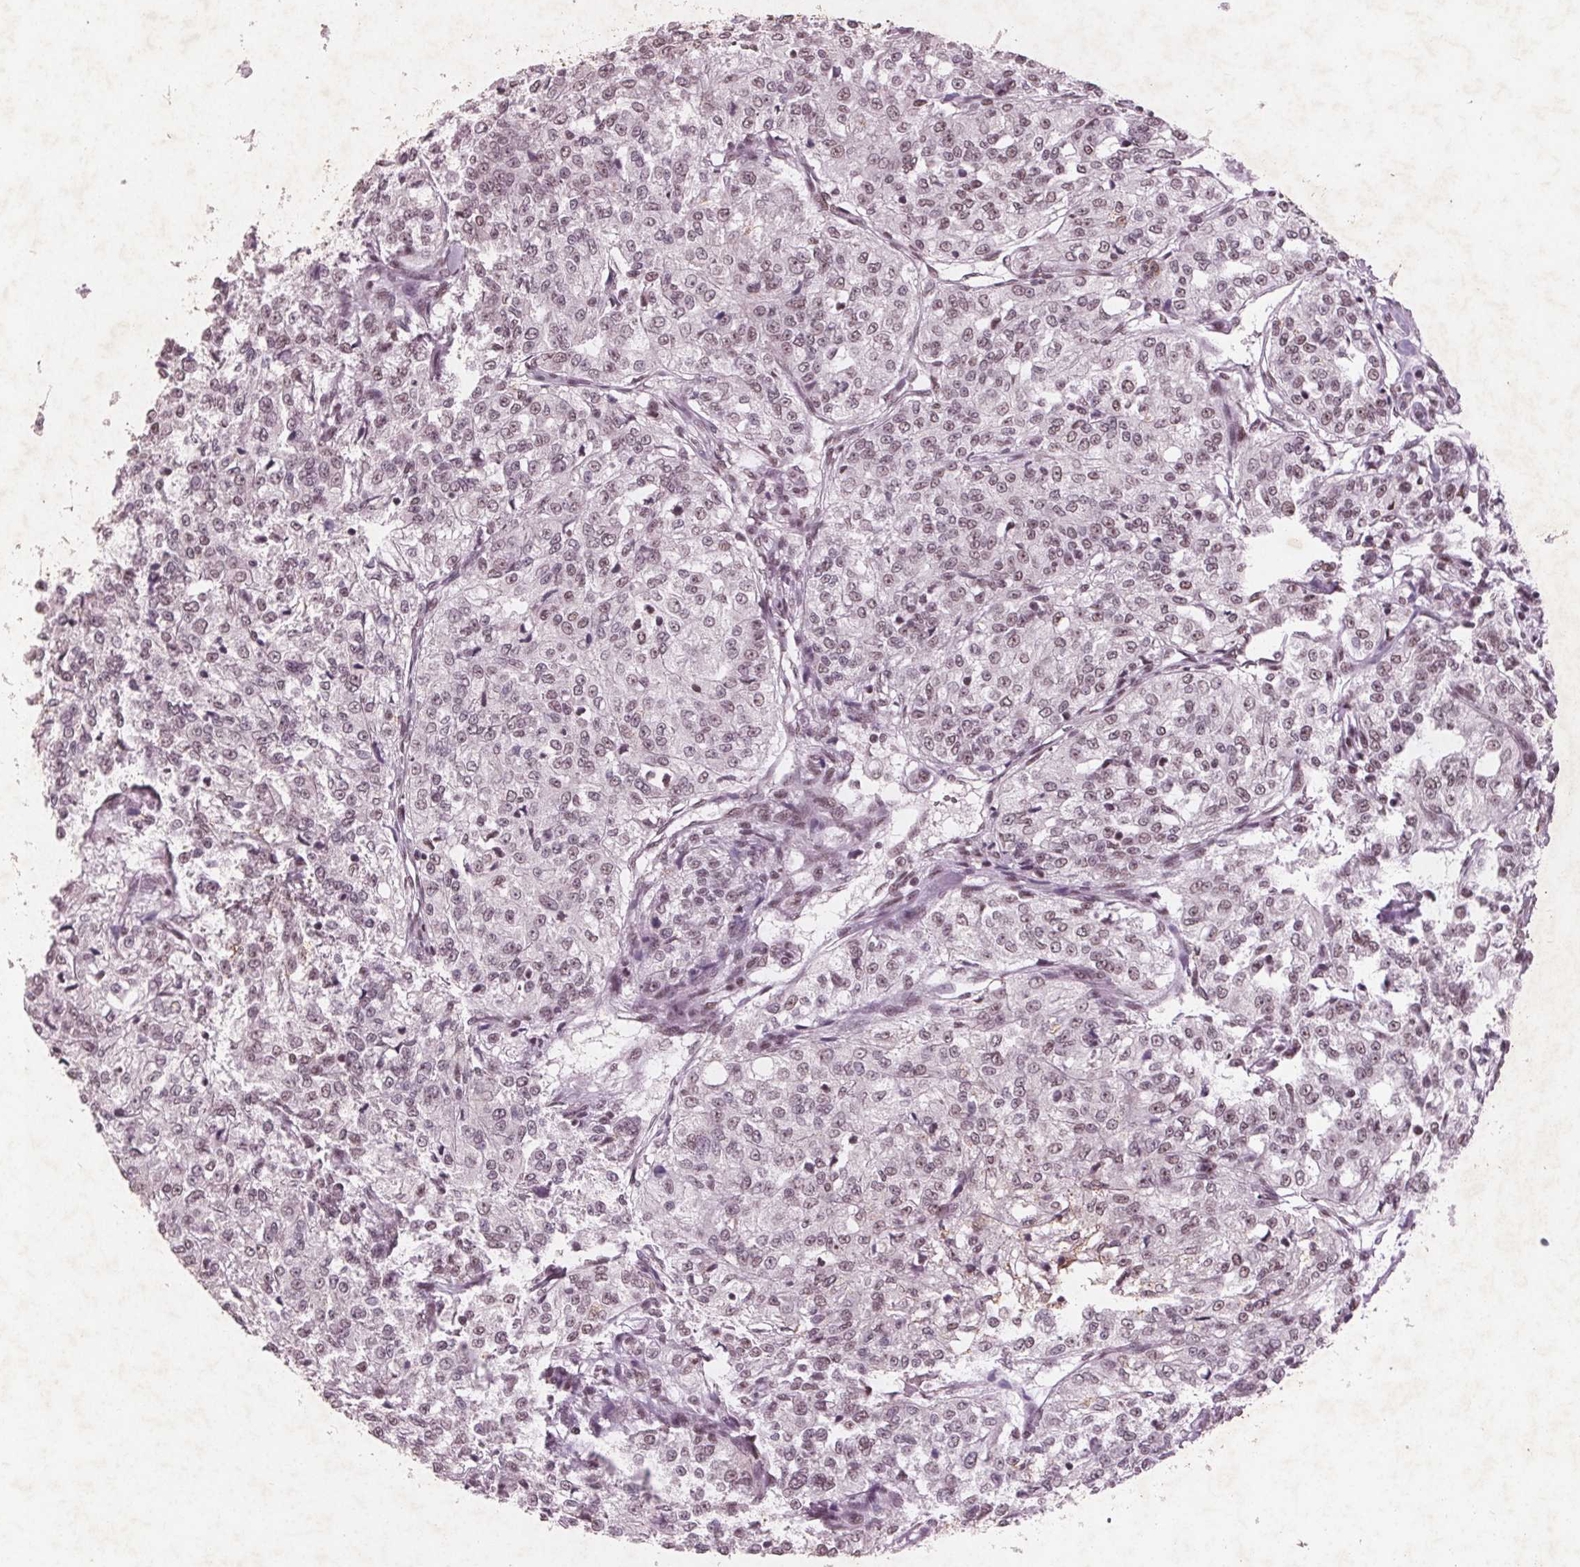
{"staining": {"intensity": "weak", "quantity": ">75%", "location": "nuclear"}, "tissue": "renal cancer", "cell_type": "Tumor cells", "image_type": "cancer", "snomed": [{"axis": "morphology", "description": "Adenocarcinoma, NOS"}, {"axis": "topography", "description": "Kidney"}], "caption": "Tumor cells reveal low levels of weak nuclear positivity in approximately >75% of cells in human renal adenocarcinoma.", "gene": "RPS6KA2", "patient": {"sex": "female", "age": 63}}